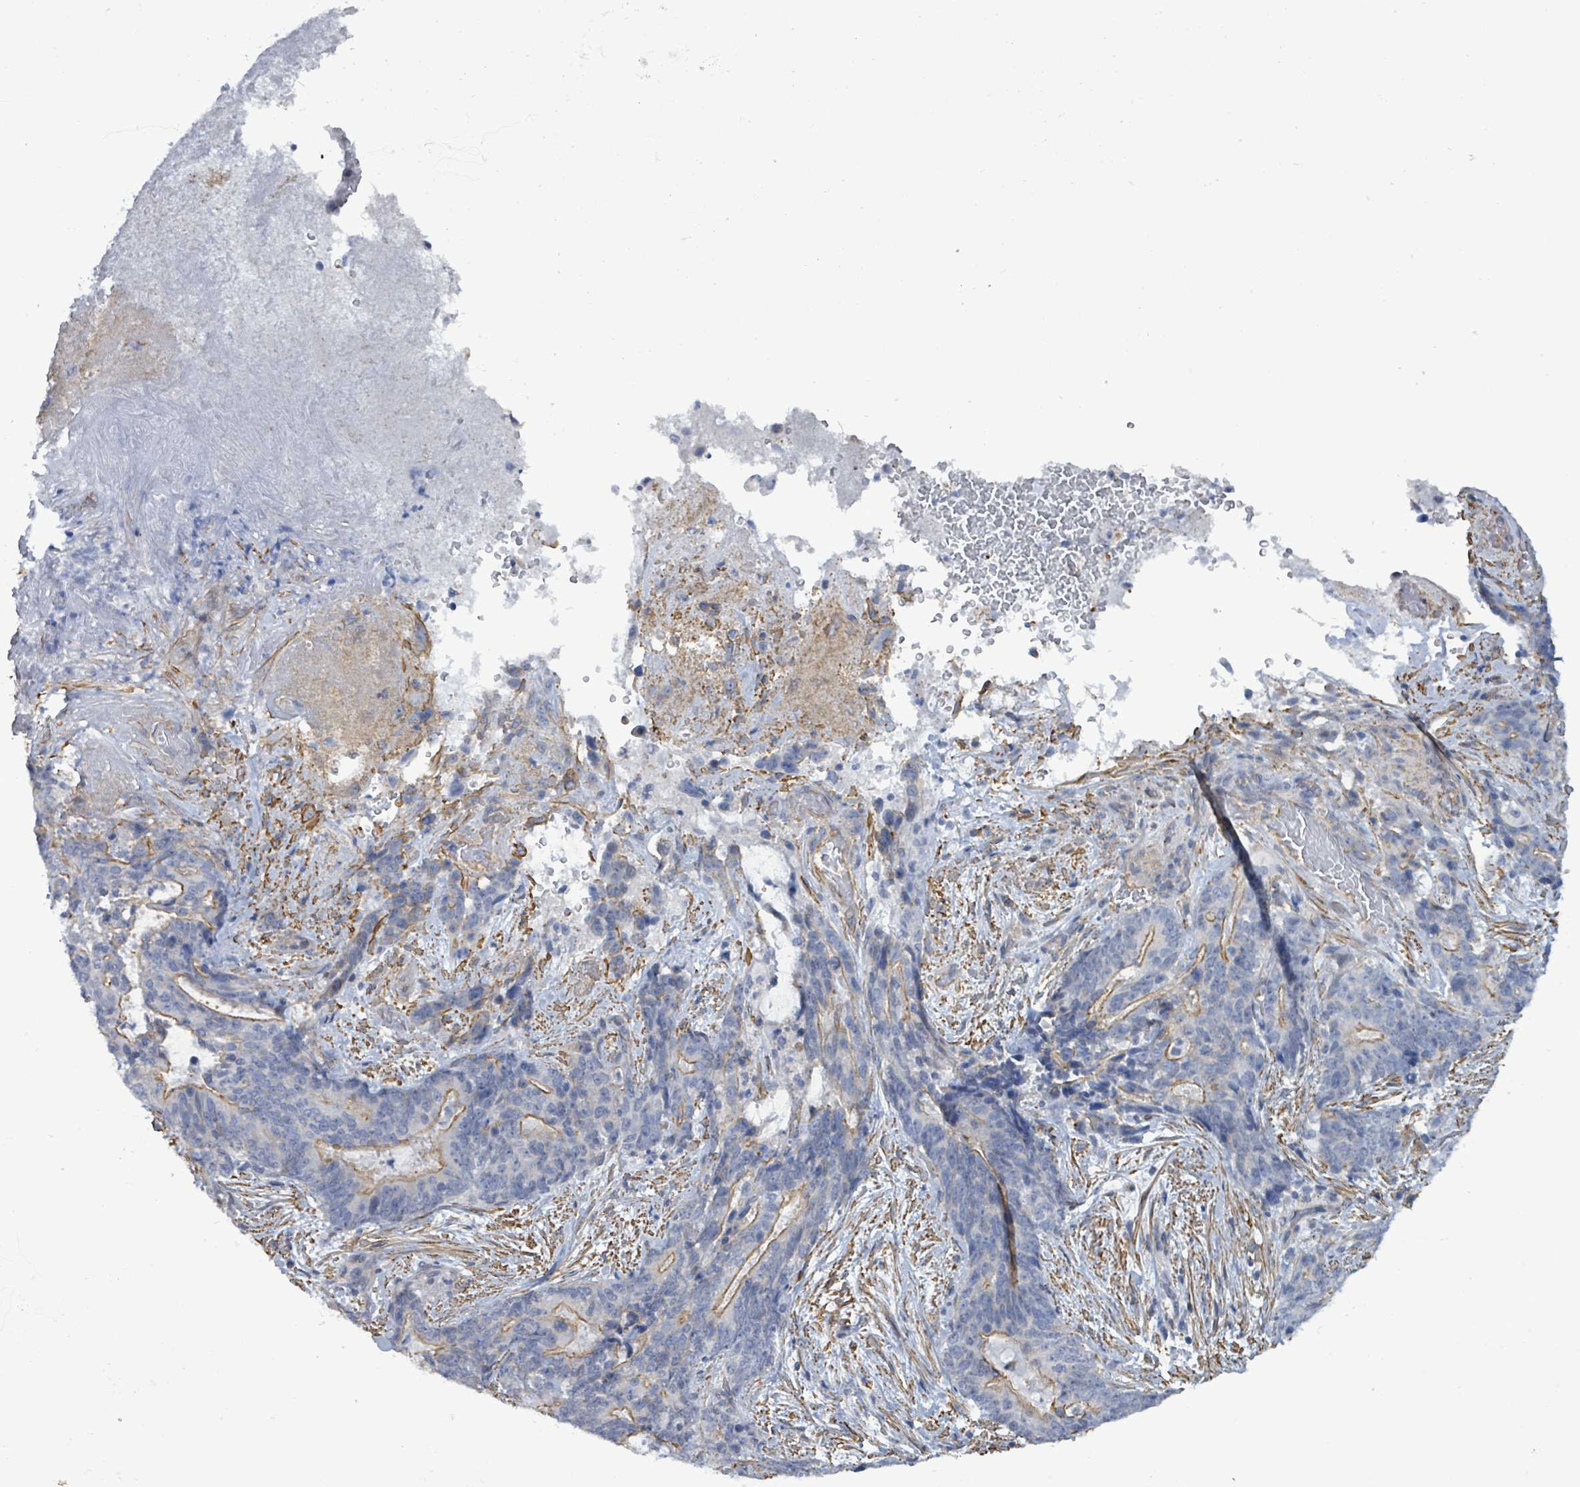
{"staining": {"intensity": "moderate", "quantity": "<25%", "location": "cytoplasmic/membranous"}, "tissue": "stomach cancer", "cell_type": "Tumor cells", "image_type": "cancer", "snomed": [{"axis": "morphology", "description": "Normal tissue, NOS"}, {"axis": "morphology", "description": "Adenocarcinoma, NOS"}, {"axis": "topography", "description": "Stomach"}], "caption": "Brown immunohistochemical staining in stomach adenocarcinoma displays moderate cytoplasmic/membranous staining in approximately <25% of tumor cells. Ihc stains the protein of interest in brown and the nuclei are stained blue.", "gene": "DMRTC1B", "patient": {"sex": "female", "age": 64}}